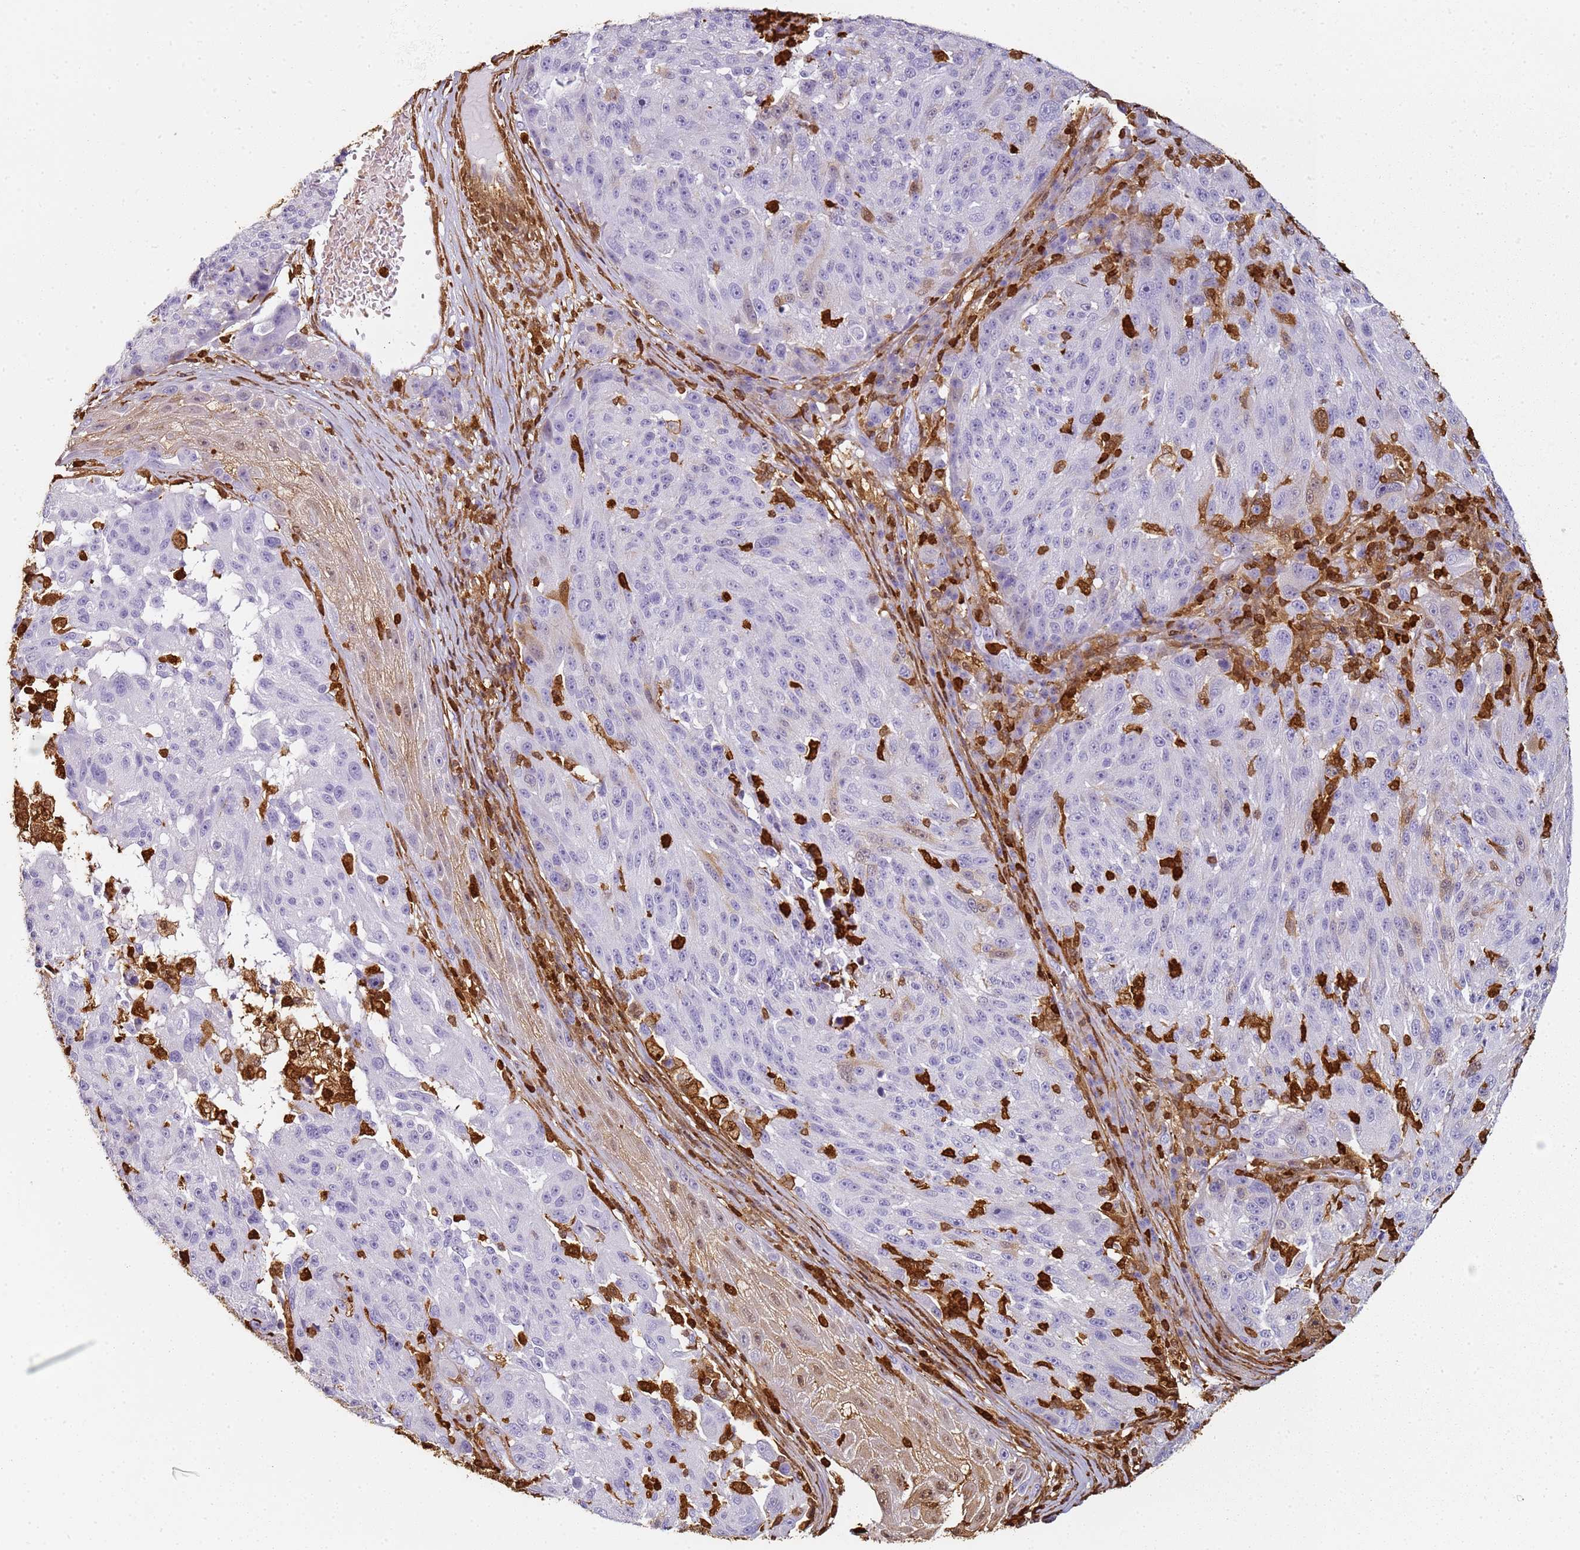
{"staining": {"intensity": "negative", "quantity": "none", "location": "none"}, "tissue": "melanoma", "cell_type": "Tumor cells", "image_type": "cancer", "snomed": [{"axis": "morphology", "description": "Malignant melanoma, NOS"}, {"axis": "topography", "description": "Skin"}], "caption": "IHC of malignant melanoma exhibits no staining in tumor cells.", "gene": "S100A4", "patient": {"sex": "male", "age": 53}}